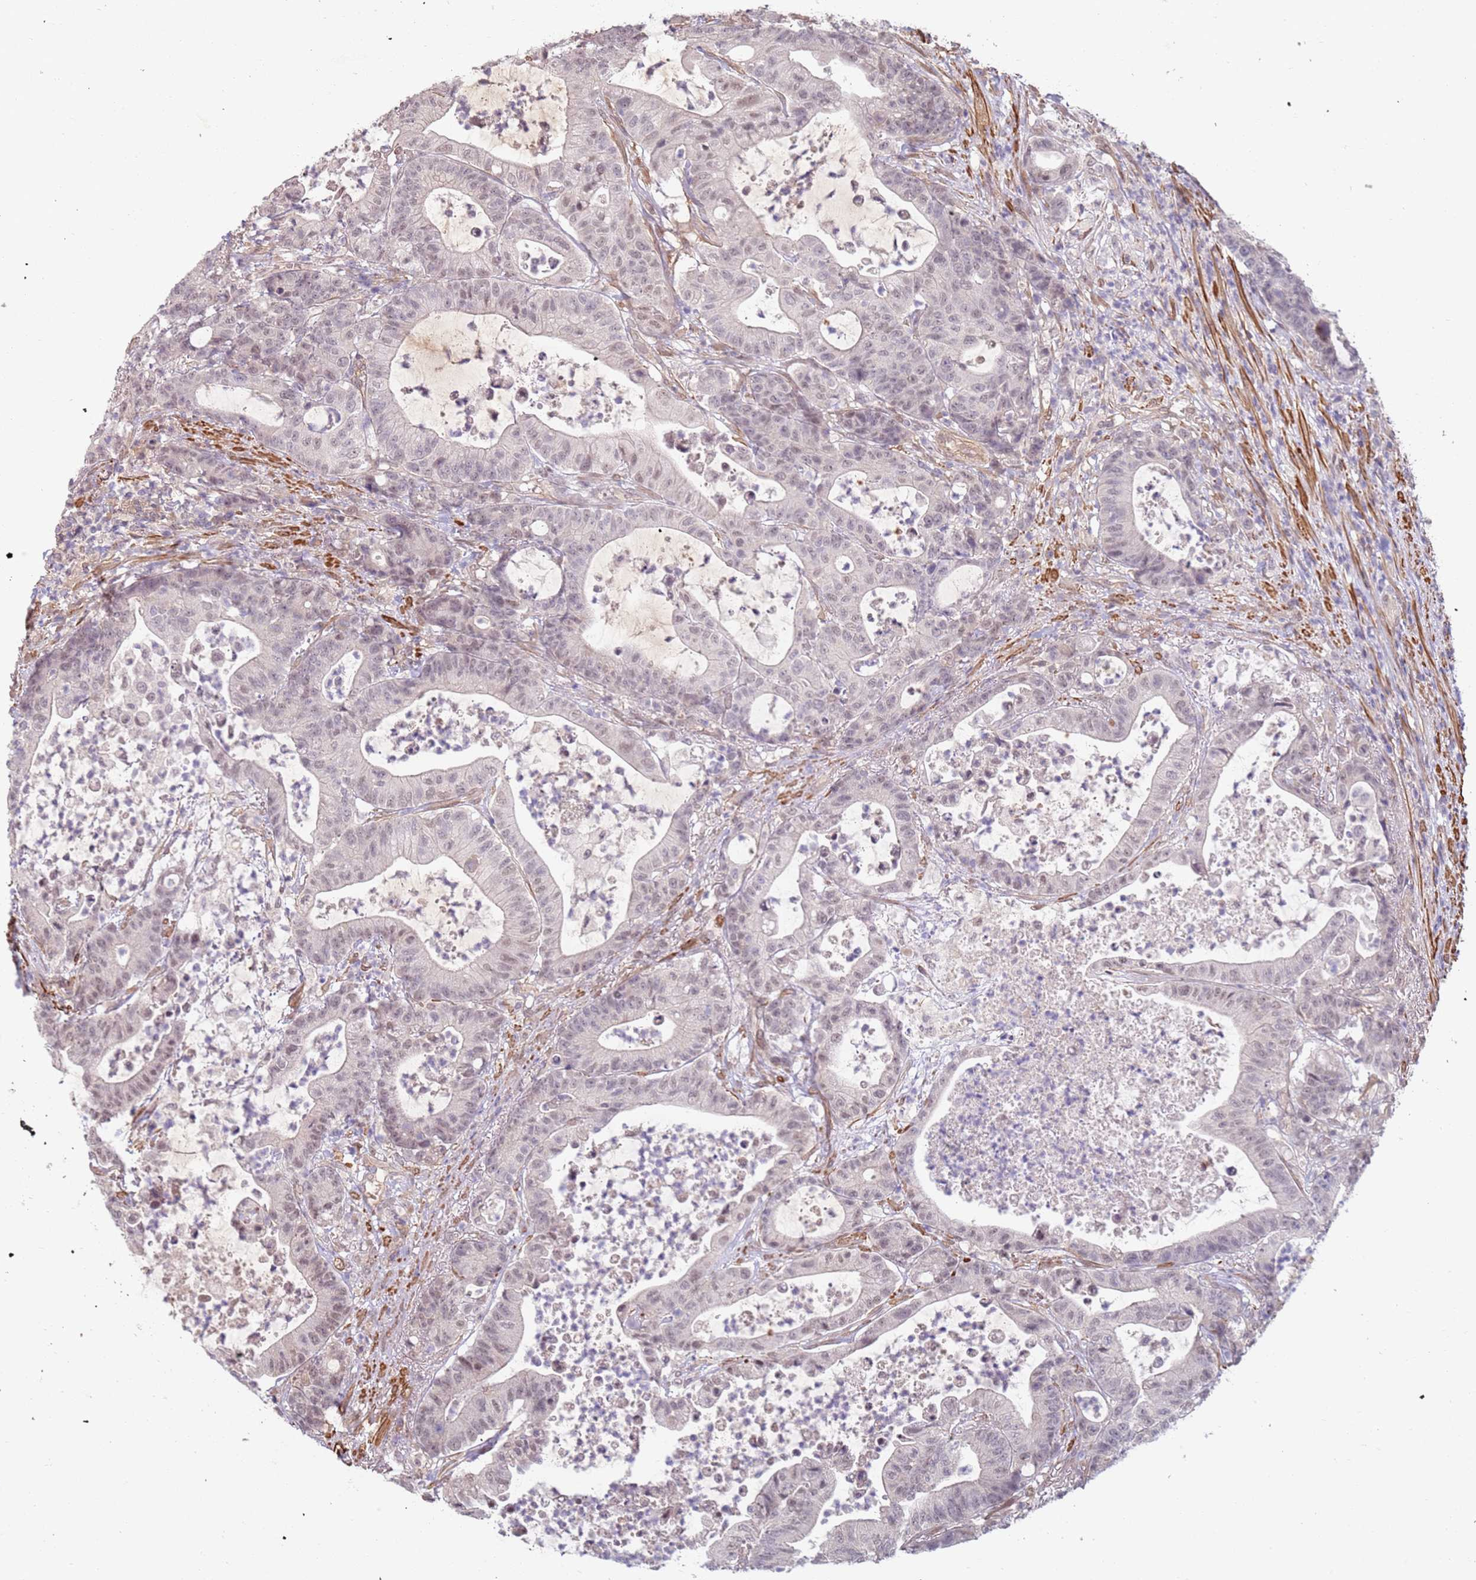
{"staining": {"intensity": "weak", "quantity": "<25%", "location": "nuclear"}, "tissue": "colorectal cancer", "cell_type": "Tumor cells", "image_type": "cancer", "snomed": [{"axis": "morphology", "description": "Adenocarcinoma, NOS"}, {"axis": "topography", "description": "Colon"}], "caption": "Immunohistochemistry of human colorectal cancer (adenocarcinoma) reveals no positivity in tumor cells.", "gene": "WDR93", "patient": {"sex": "female", "age": 84}}